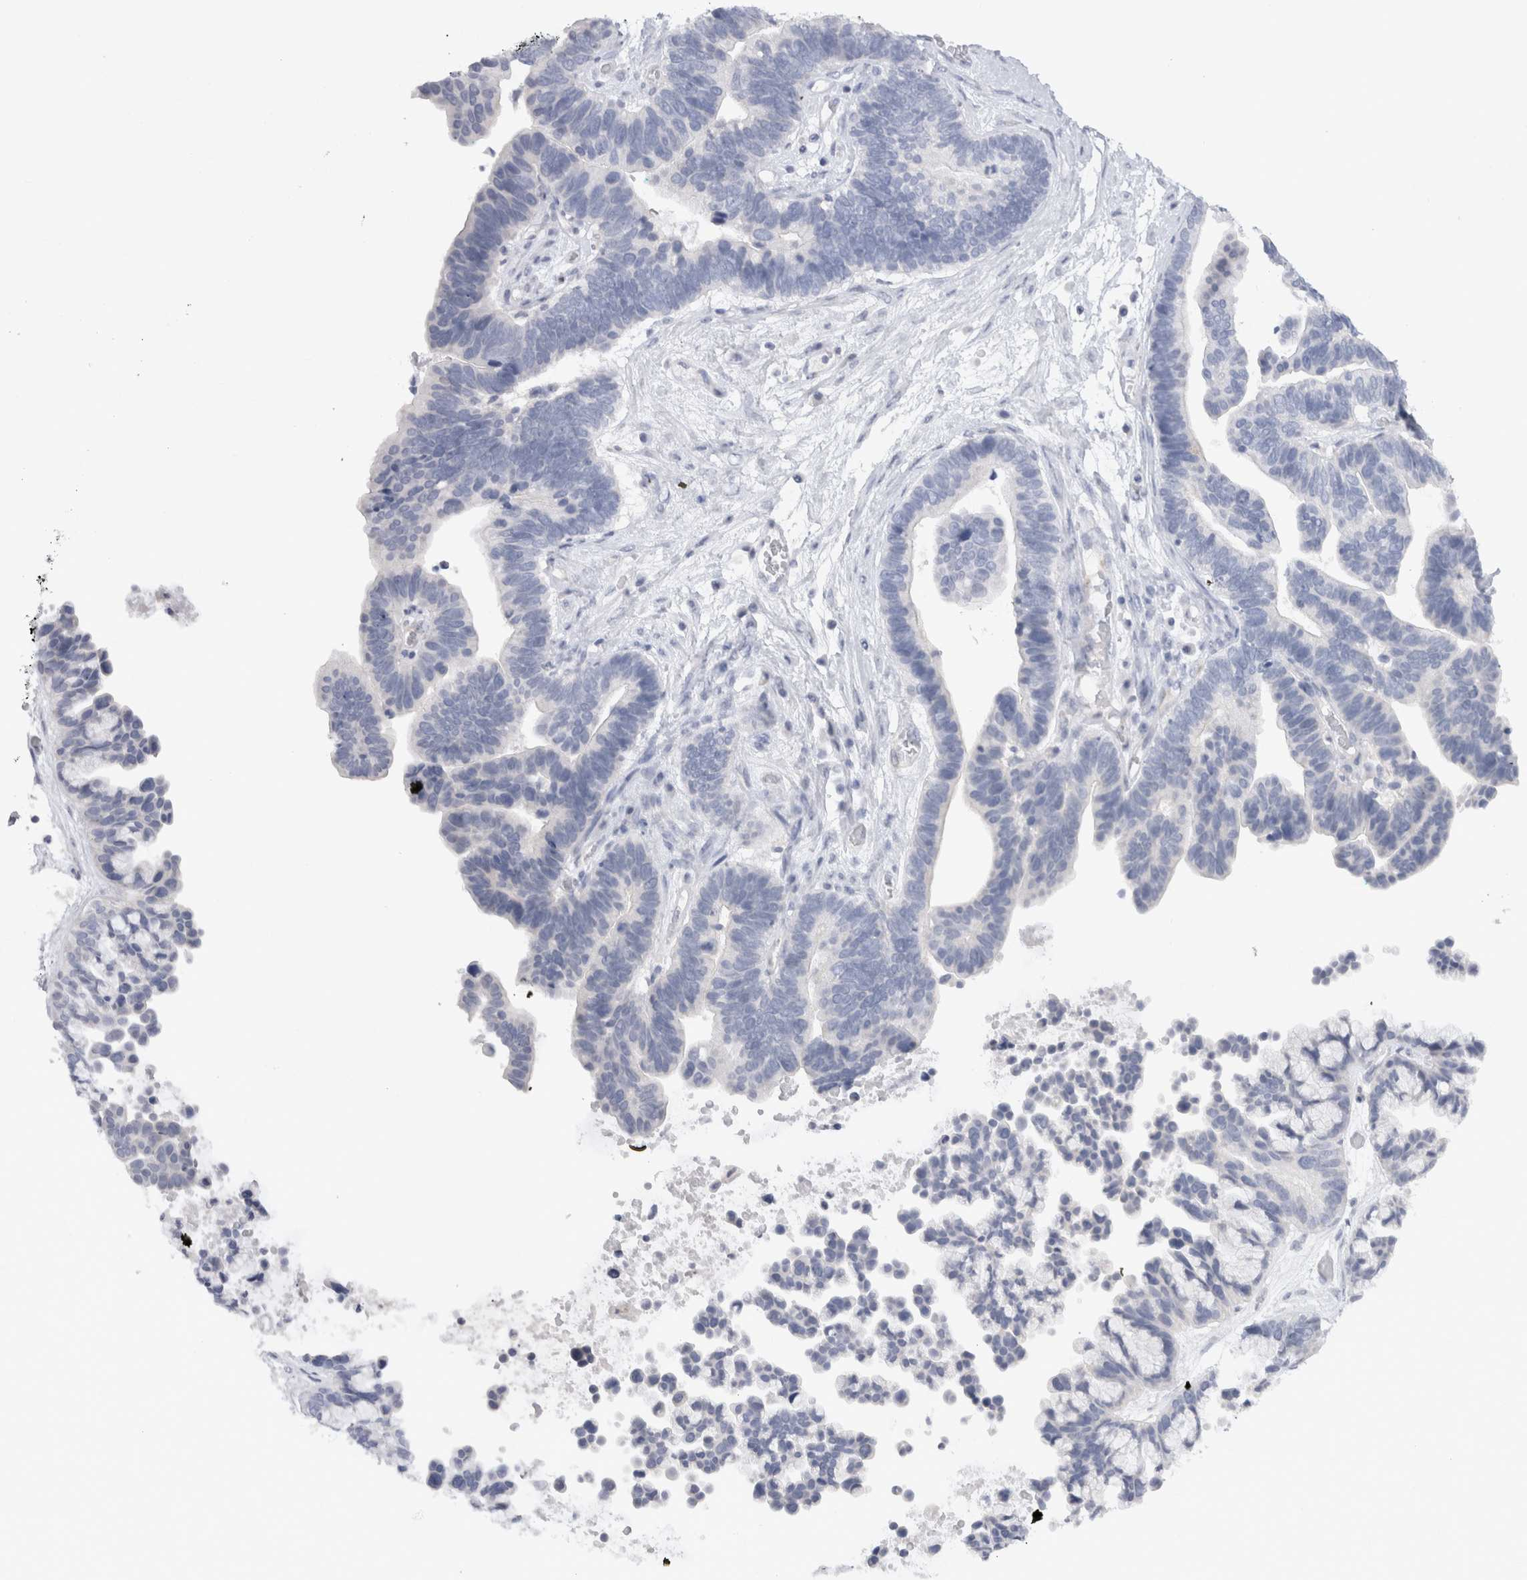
{"staining": {"intensity": "negative", "quantity": "none", "location": "none"}, "tissue": "ovarian cancer", "cell_type": "Tumor cells", "image_type": "cancer", "snomed": [{"axis": "morphology", "description": "Cystadenocarcinoma, serous, NOS"}, {"axis": "topography", "description": "Ovary"}], "caption": "DAB (3,3'-diaminobenzidine) immunohistochemical staining of human ovarian serous cystadenocarcinoma reveals no significant staining in tumor cells. (DAB (3,3'-diaminobenzidine) IHC visualized using brightfield microscopy, high magnification).", "gene": "C9orf50", "patient": {"sex": "female", "age": 56}}